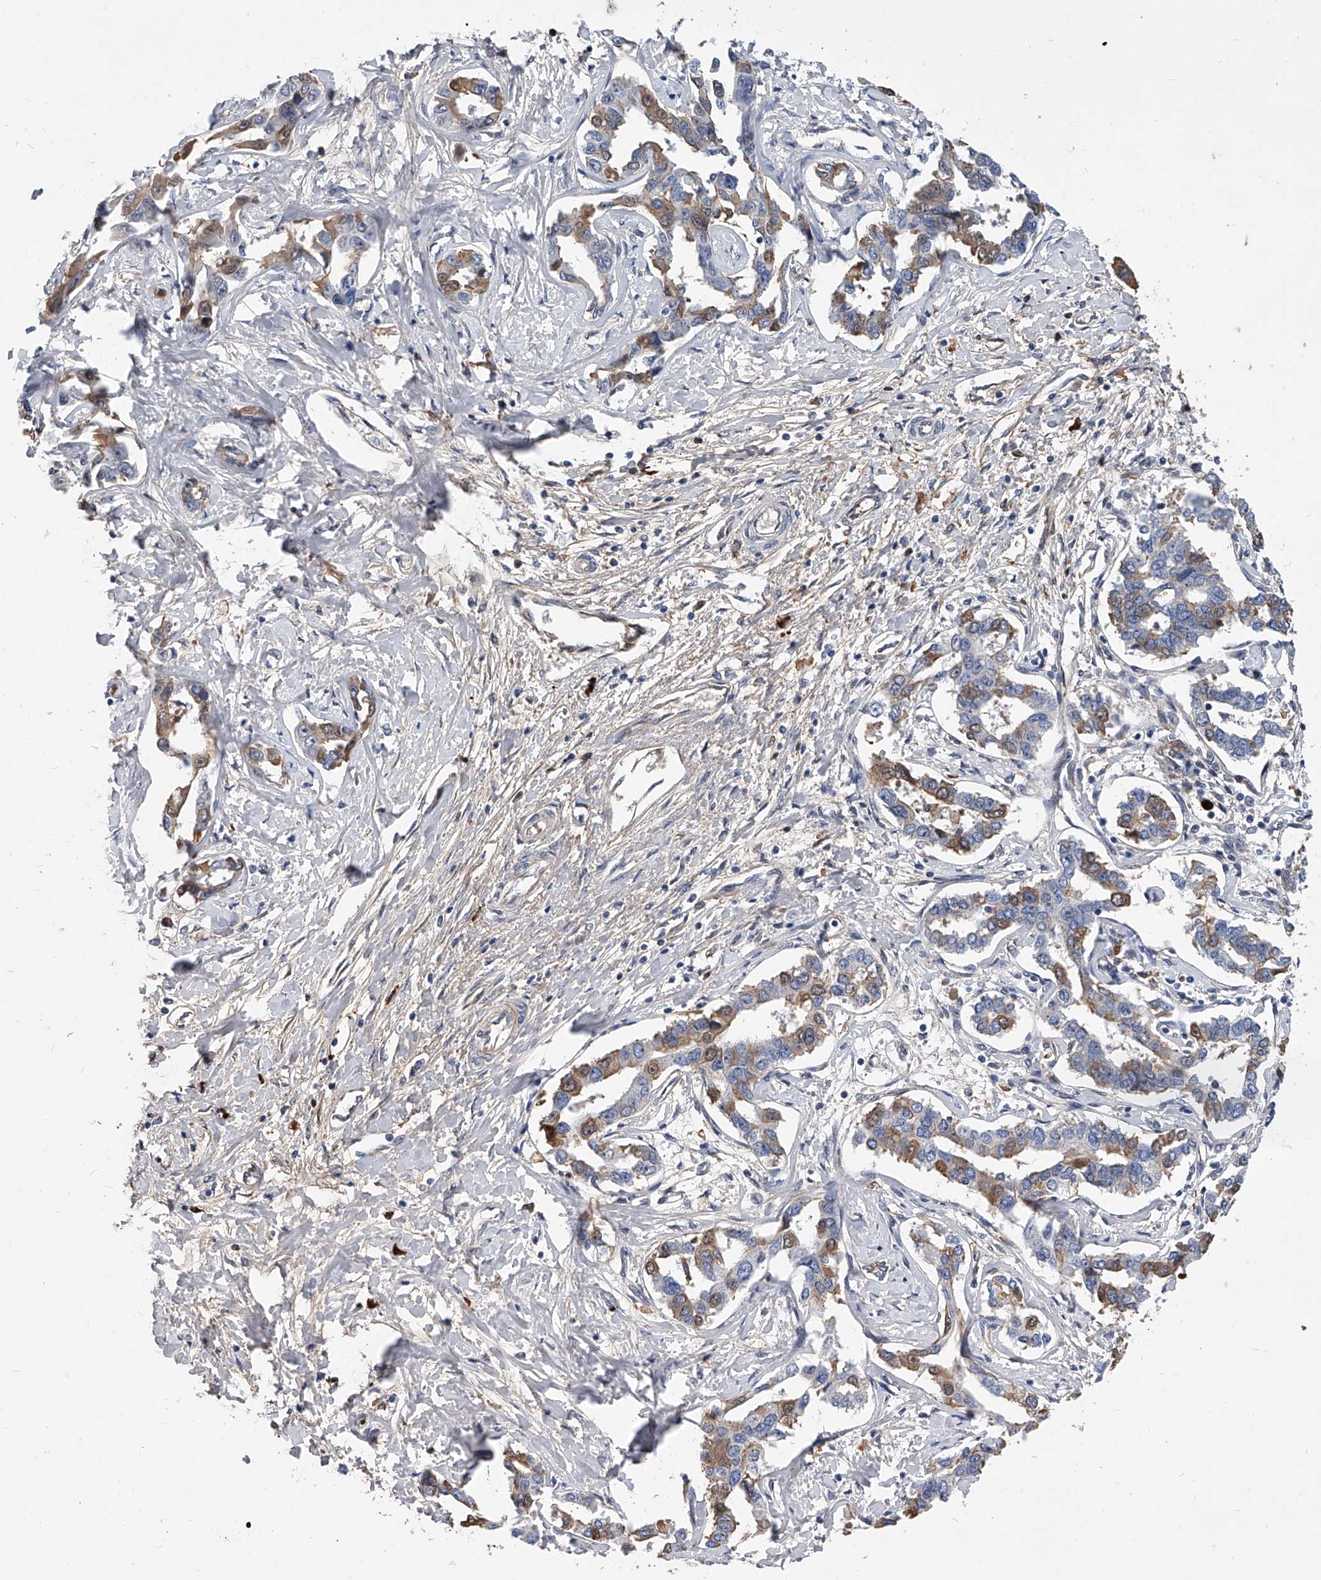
{"staining": {"intensity": "moderate", "quantity": "25%-75%", "location": "cytoplasmic/membranous"}, "tissue": "liver cancer", "cell_type": "Tumor cells", "image_type": "cancer", "snomed": [{"axis": "morphology", "description": "Cholangiocarcinoma"}, {"axis": "topography", "description": "Liver"}], "caption": "Cholangiocarcinoma (liver) stained with DAB (3,3'-diaminobenzidine) immunohistochemistry displays medium levels of moderate cytoplasmic/membranous staining in about 25%-75% of tumor cells.", "gene": "ZNF25", "patient": {"sex": "male", "age": 59}}